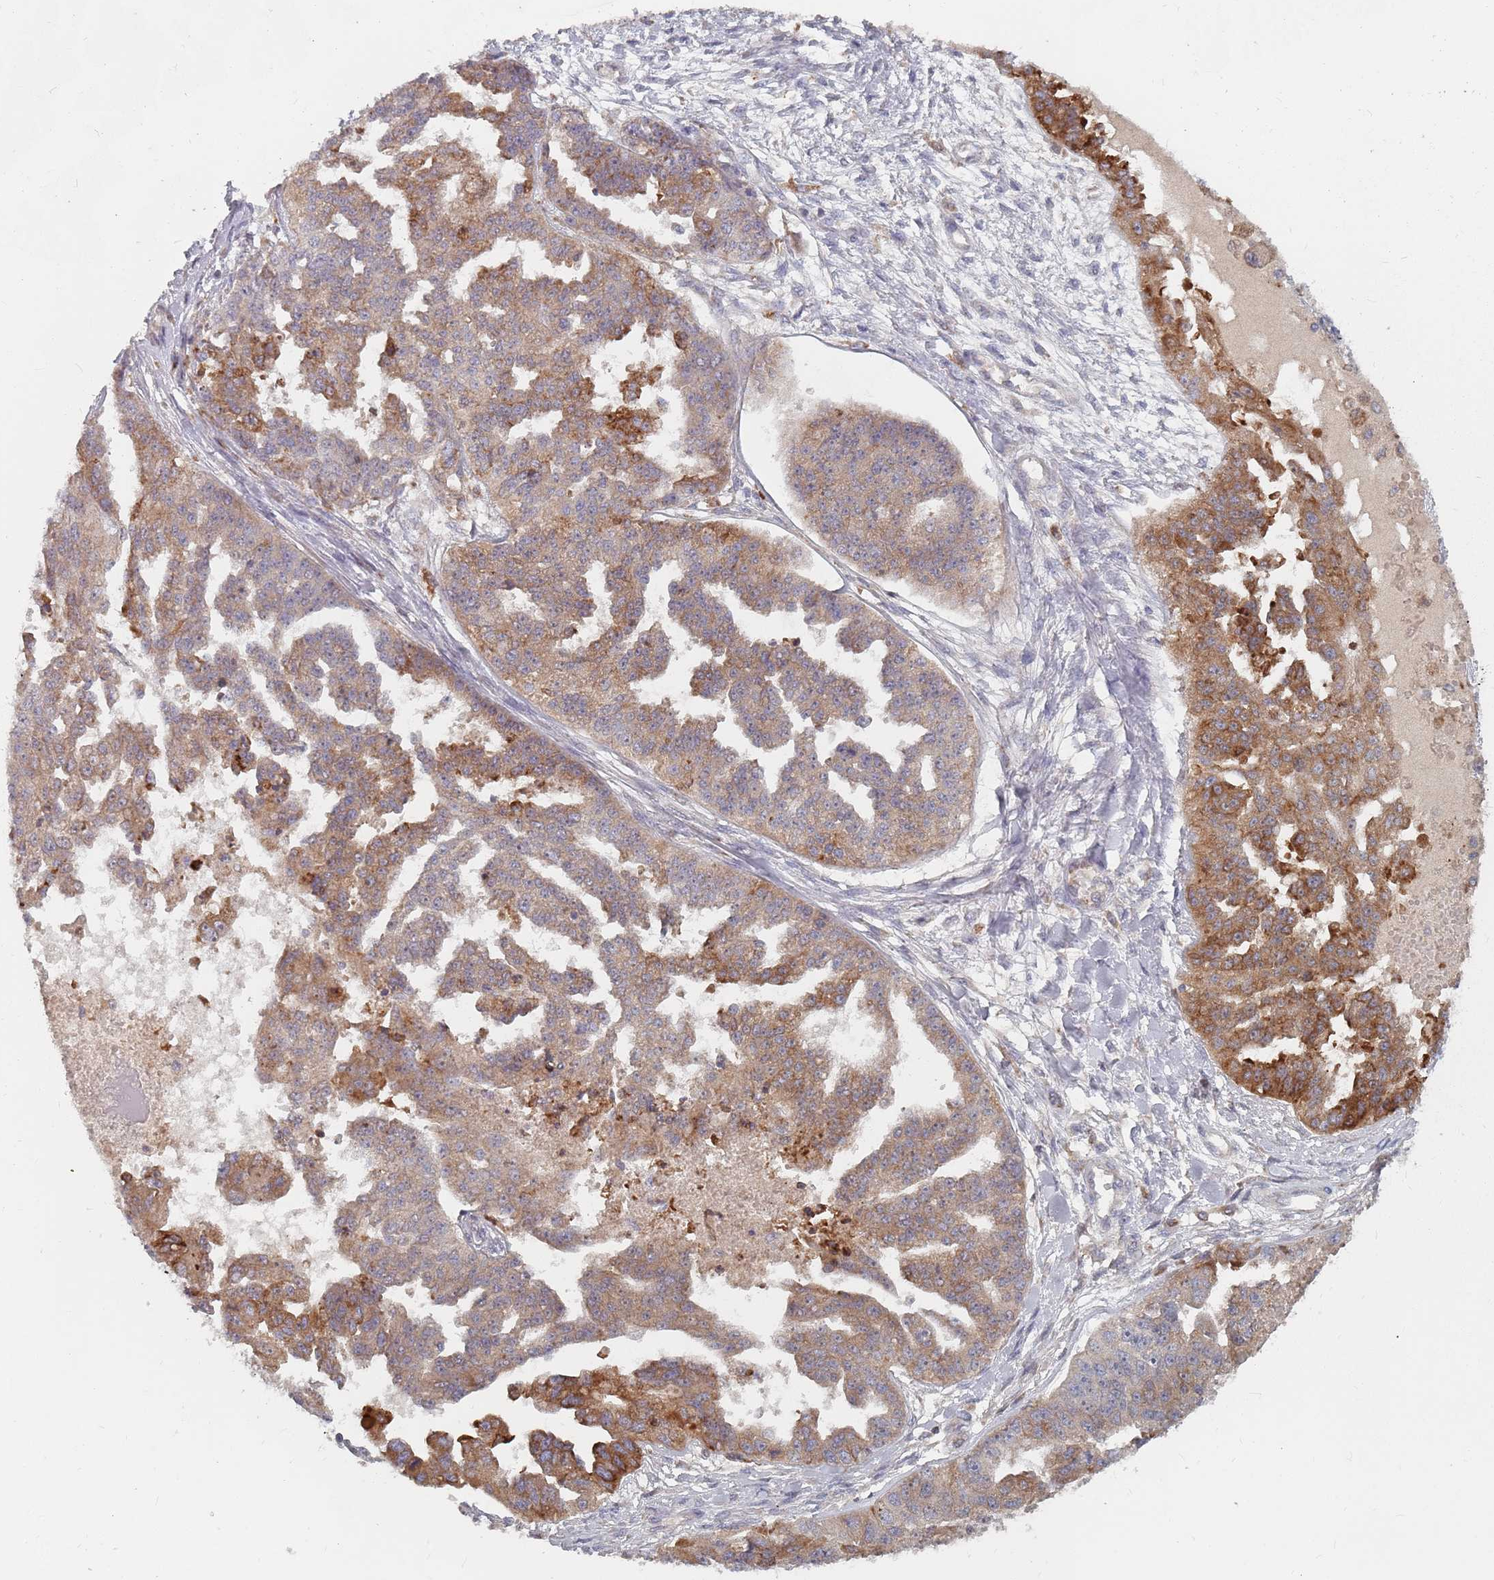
{"staining": {"intensity": "moderate", "quantity": ">75%", "location": "cytoplasmic/membranous"}, "tissue": "ovarian cancer", "cell_type": "Tumor cells", "image_type": "cancer", "snomed": [{"axis": "morphology", "description": "Cystadenocarcinoma, serous, NOS"}, {"axis": "topography", "description": "Ovary"}], "caption": "Immunohistochemistry (IHC) staining of ovarian cancer, which exhibits medium levels of moderate cytoplasmic/membranous positivity in approximately >75% of tumor cells indicating moderate cytoplasmic/membranous protein positivity. The staining was performed using DAB (brown) for protein detection and nuclei were counterstained in hematoxylin (blue).", "gene": "ADAL", "patient": {"sex": "female", "age": 58}}